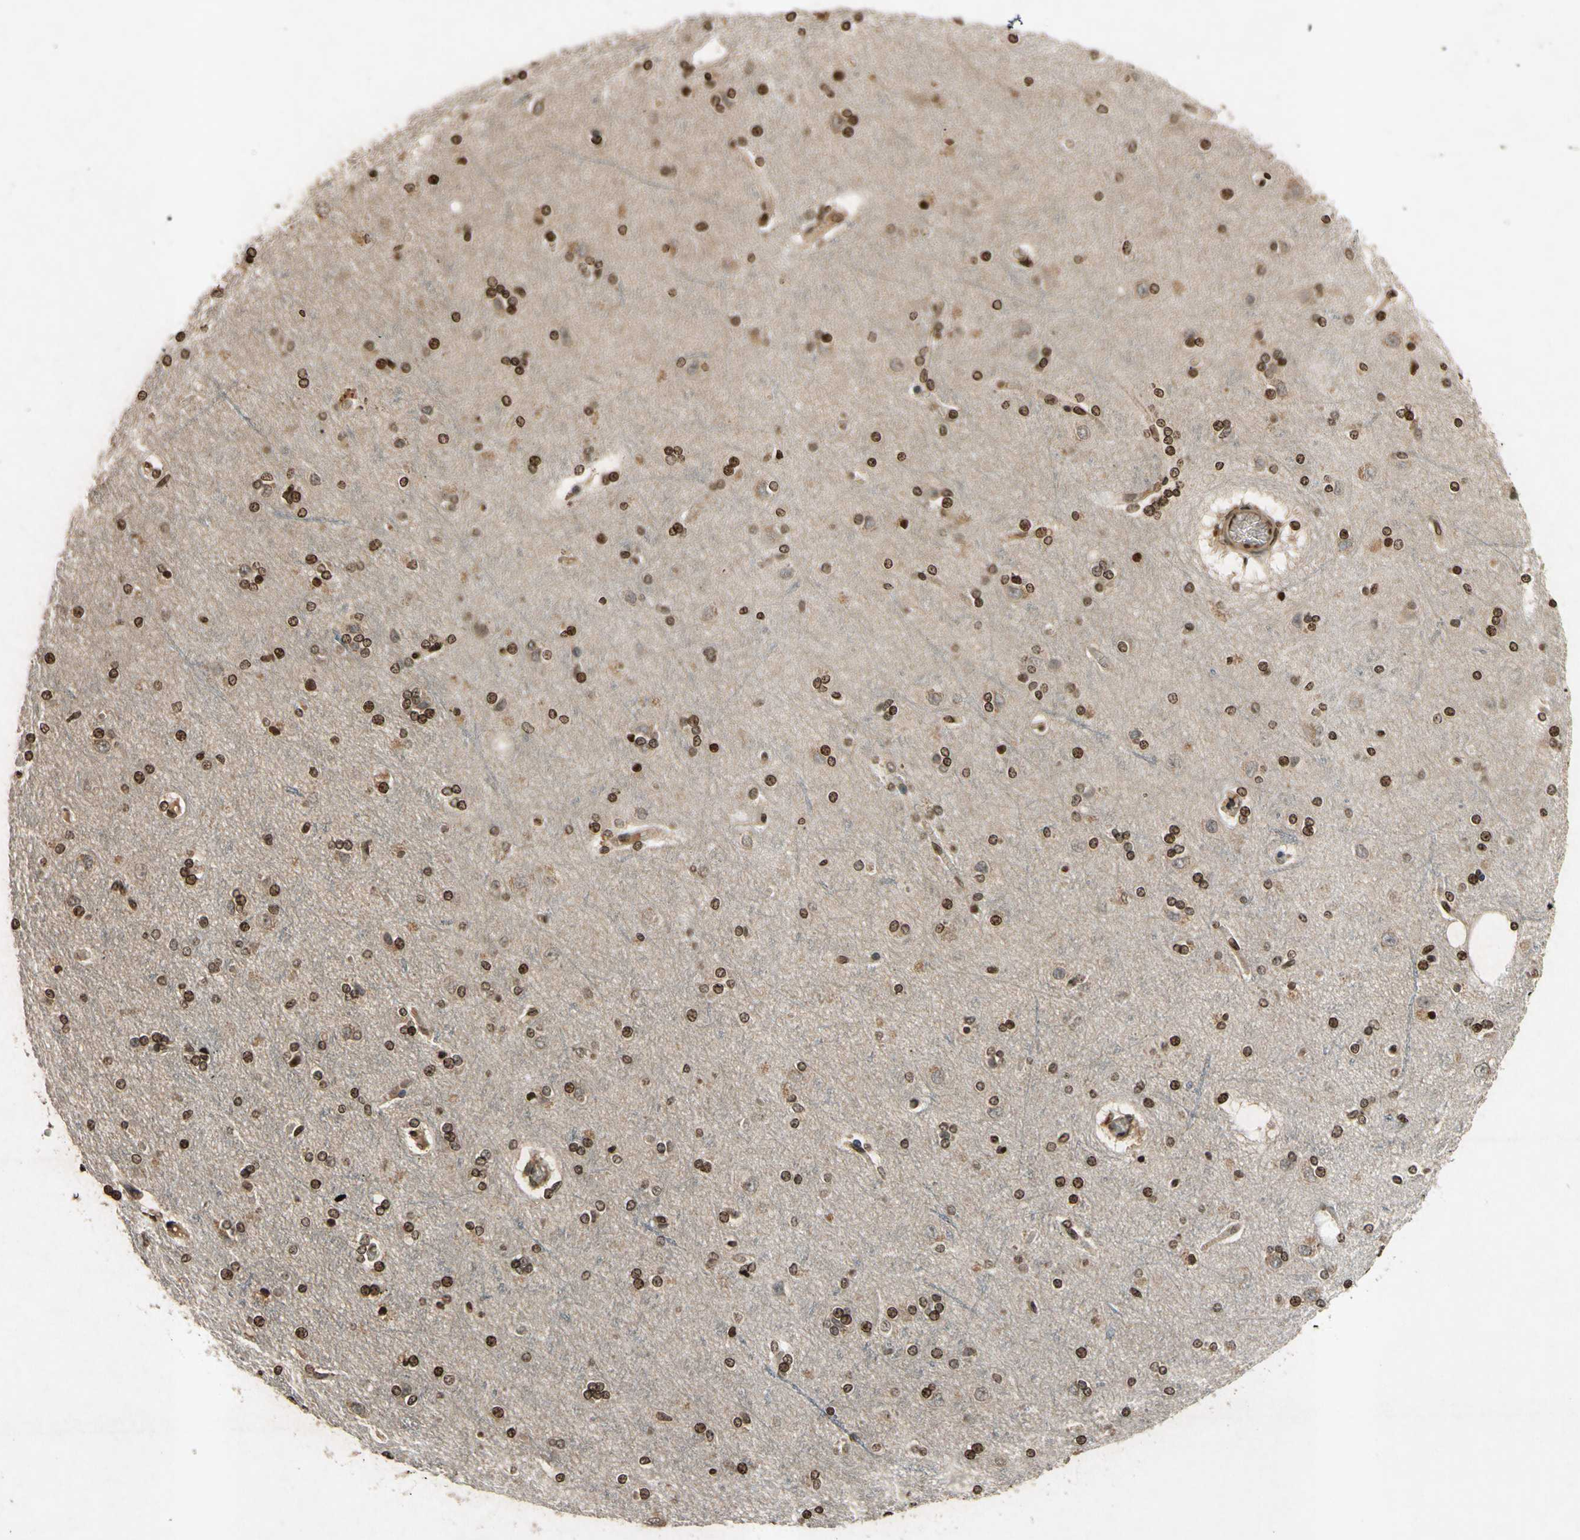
{"staining": {"intensity": "moderate", "quantity": ">75%", "location": "nuclear"}, "tissue": "cerebral cortex", "cell_type": "Endothelial cells", "image_type": "normal", "snomed": [{"axis": "morphology", "description": "Normal tissue, NOS"}, {"axis": "topography", "description": "Cerebral cortex"}], "caption": "Approximately >75% of endothelial cells in normal human cerebral cortex display moderate nuclear protein staining as visualized by brown immunohistochemical staining.", "gene": "HOXB3", "patient": {"sex": "female", "age": 54}}